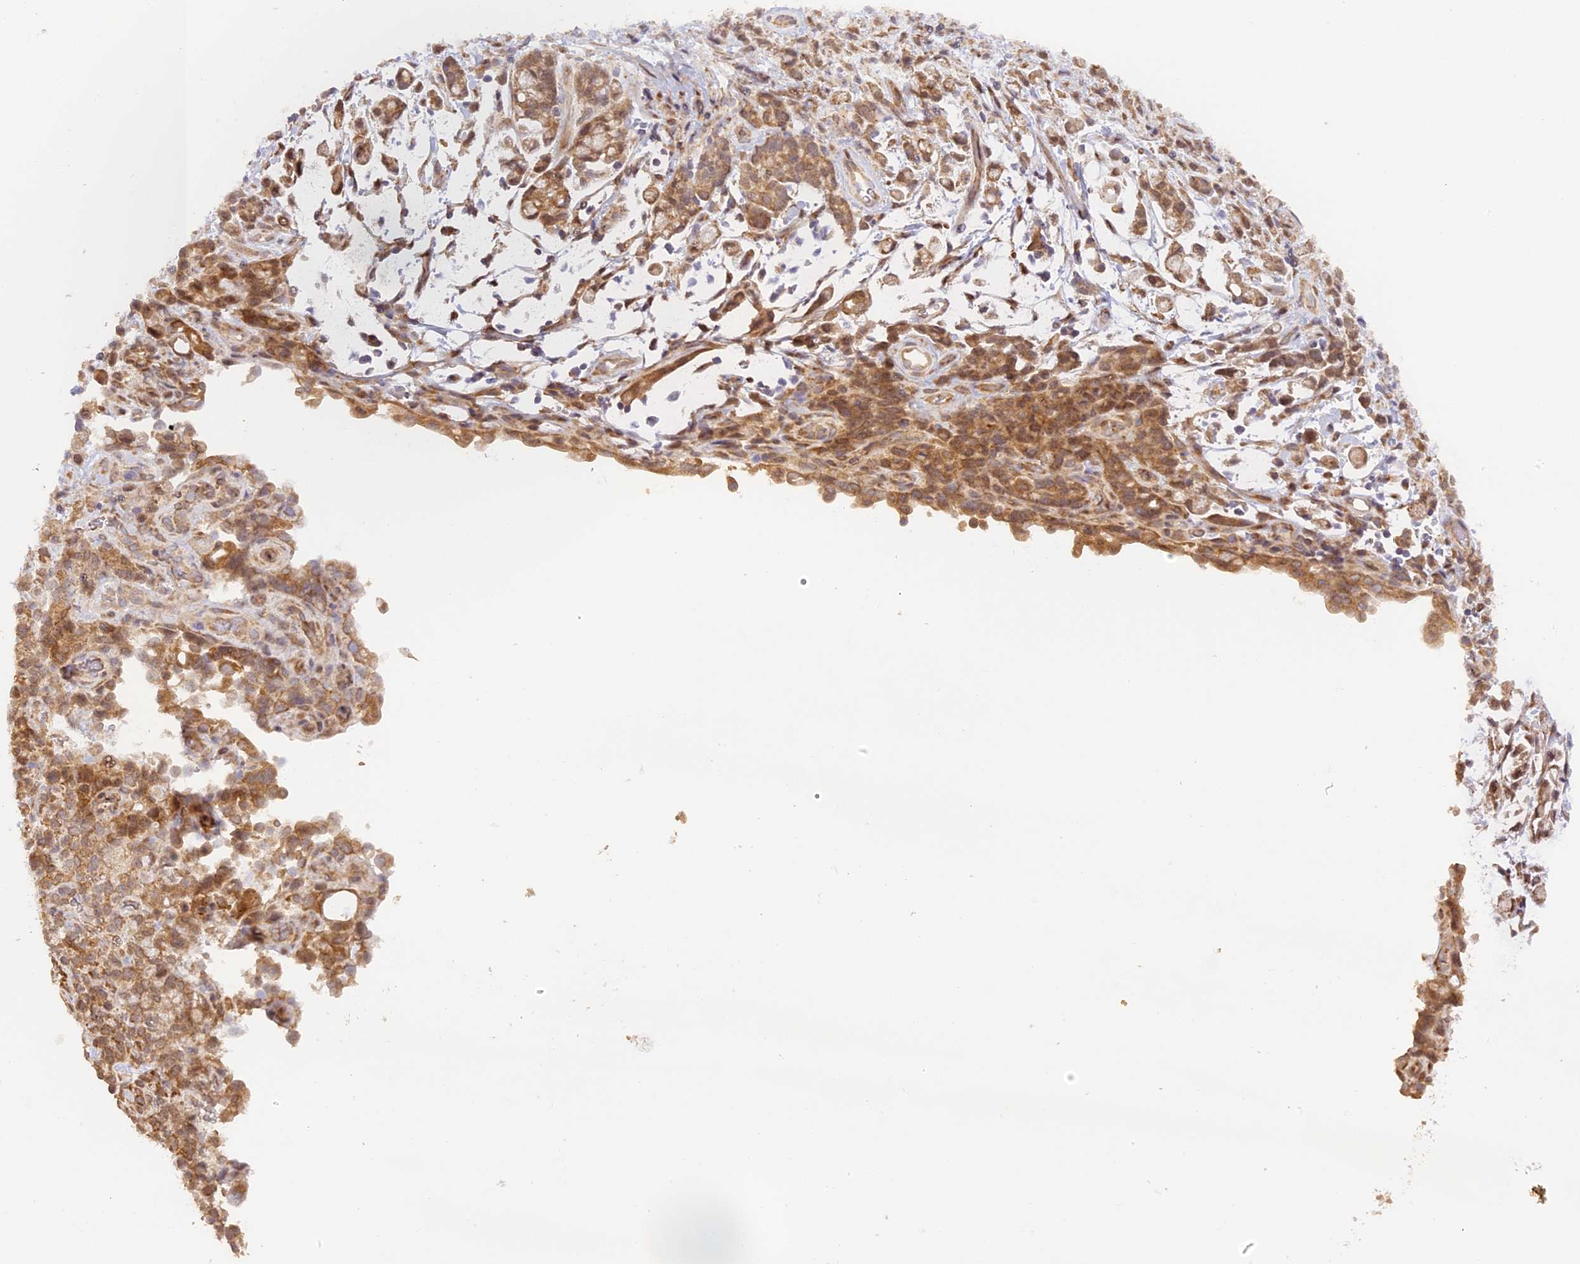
{"staining": {"intensity": "moderate", "quantity": ">75%", "location": "cytoplasmic/membranous"}, "tissue": "stomach cancer", "cell_type": "Tumor cells", "image_type": "cancer", "snomed": [{"axis": "morphology", "description": "Adenocarcinoma, NOS"}, {"axis": "topography", "description": "Stomach"}], "caption": "This is a micrograph of IHC staining of adenocarcinoma (stomach), which shows moderate positivity in the cytoplasmic/membranous of tumor cells.", "gene": "MYBL2", "patient": {"sex": "female", "age": 60}}